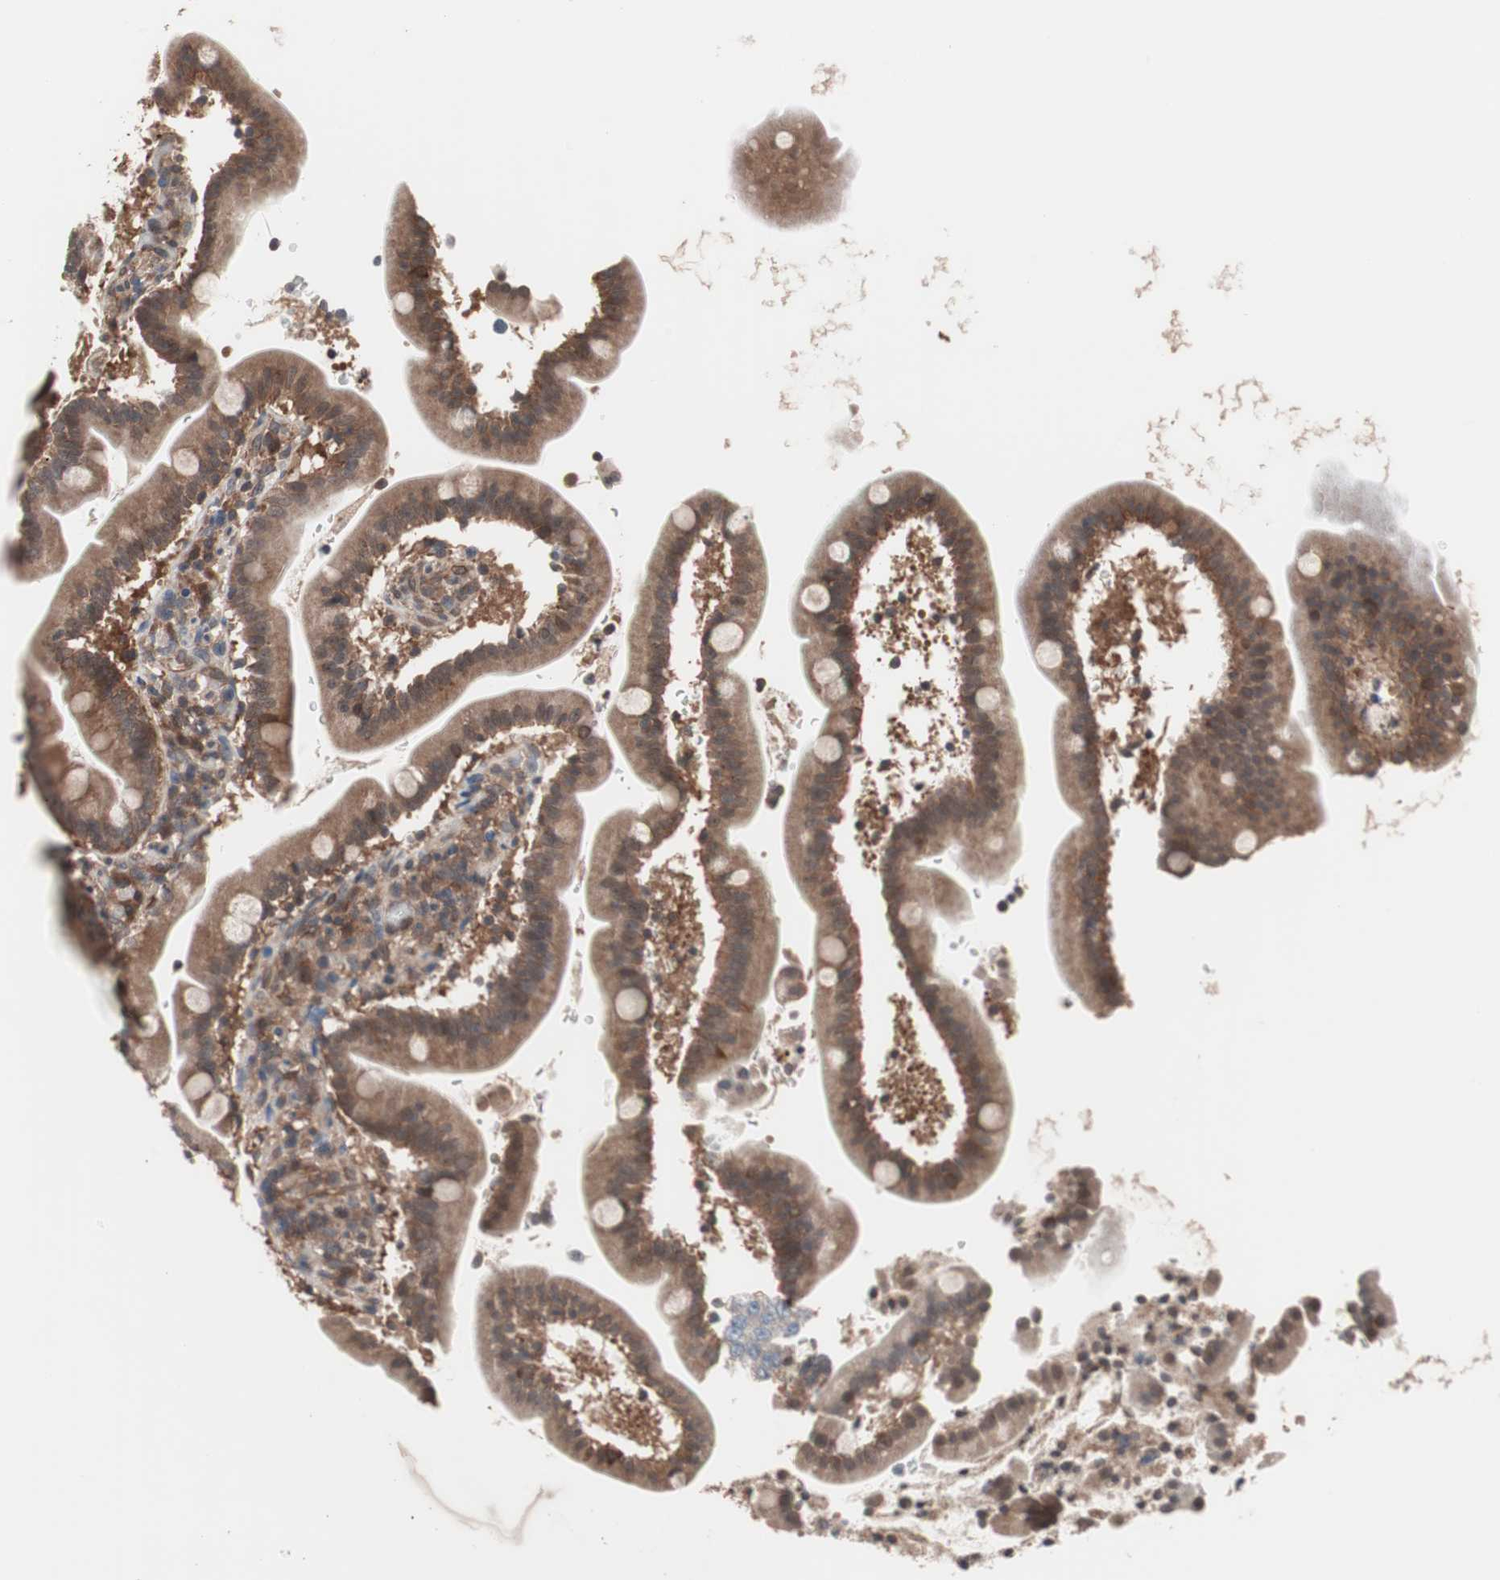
{"staining": {"intensity": "weak", "quantity": ">75%", "location": "cytoplasmic/membranous"}, "tissue": "duodenum", "cell_type": "Glandular cells", "image_type": "normal", "snomed": [{"axis": "morphology", "description": "Normal tissue, NOS"}, {"axis": "topography", "description": "Duodenum"}], "caption": "High-magnification brightfield microscopy of unremarkable duodenum stained with DAB (brown) and counterstained with hematoxylin (blue). glandular cells exhibit weak cytoplasmic/membranous positivity is identified in approximately>75% of cells.", "gene": "IRS1", "patient": {"sex": "male", "age": 54}}